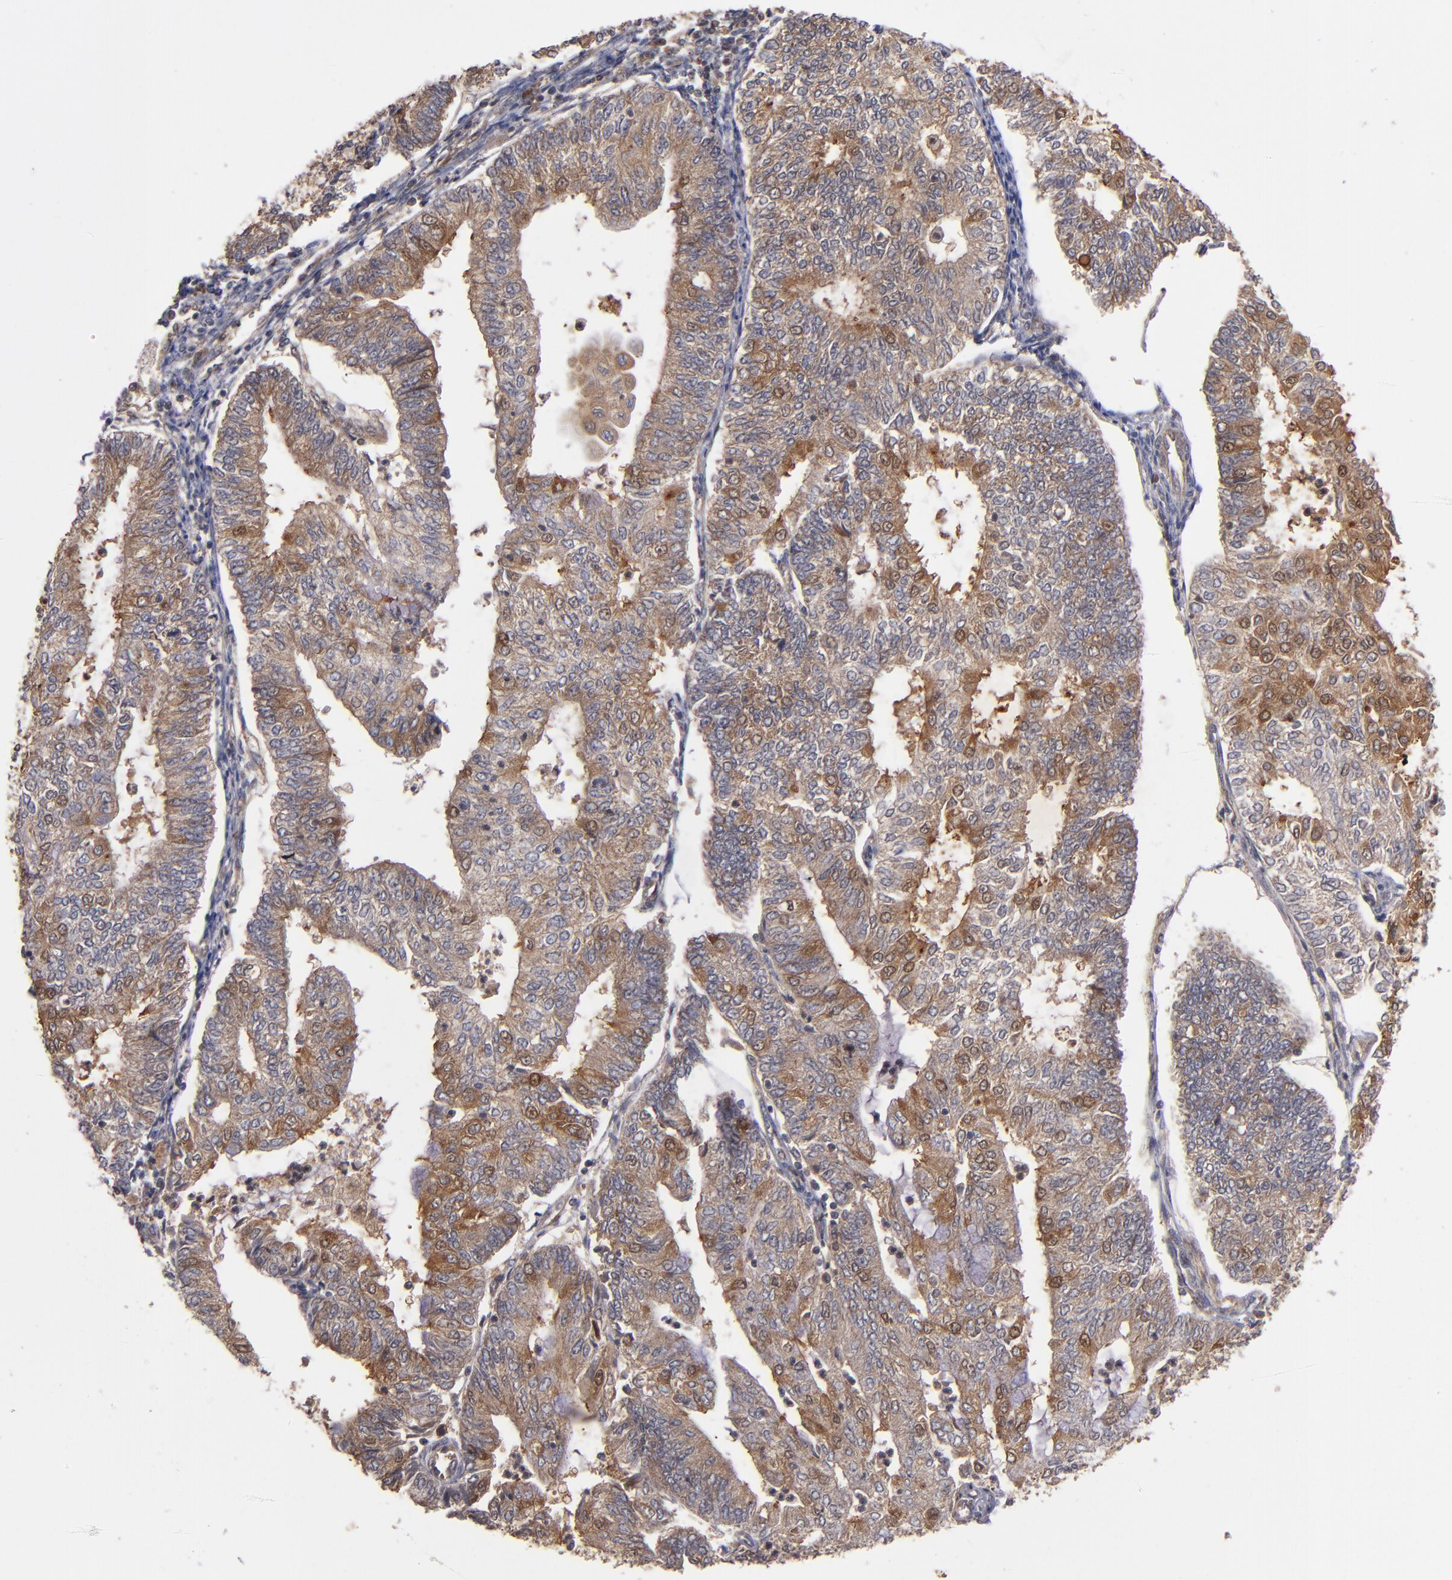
{"staining": {"intensity": "moderate", "quantity": ">75%", "location": "cytoplasmic/membranous"}, "tissue": "endometrial cancer", "cell_type": "Tumor cells", "image_type": "cancer", "snomed": [{"axis": "morphology", "description": "Adenocarcinoma, NOS"}, {"axis": "topography", "description": "Endometrium"}], "caption": "A brown stain shows moderate cytoplasmic/membranous staining of a protein in human adenocarcinoma (endometrial) tumor cells.", "gene": "BDKRB1", "patient": {"sex": "female", "age": 59}}